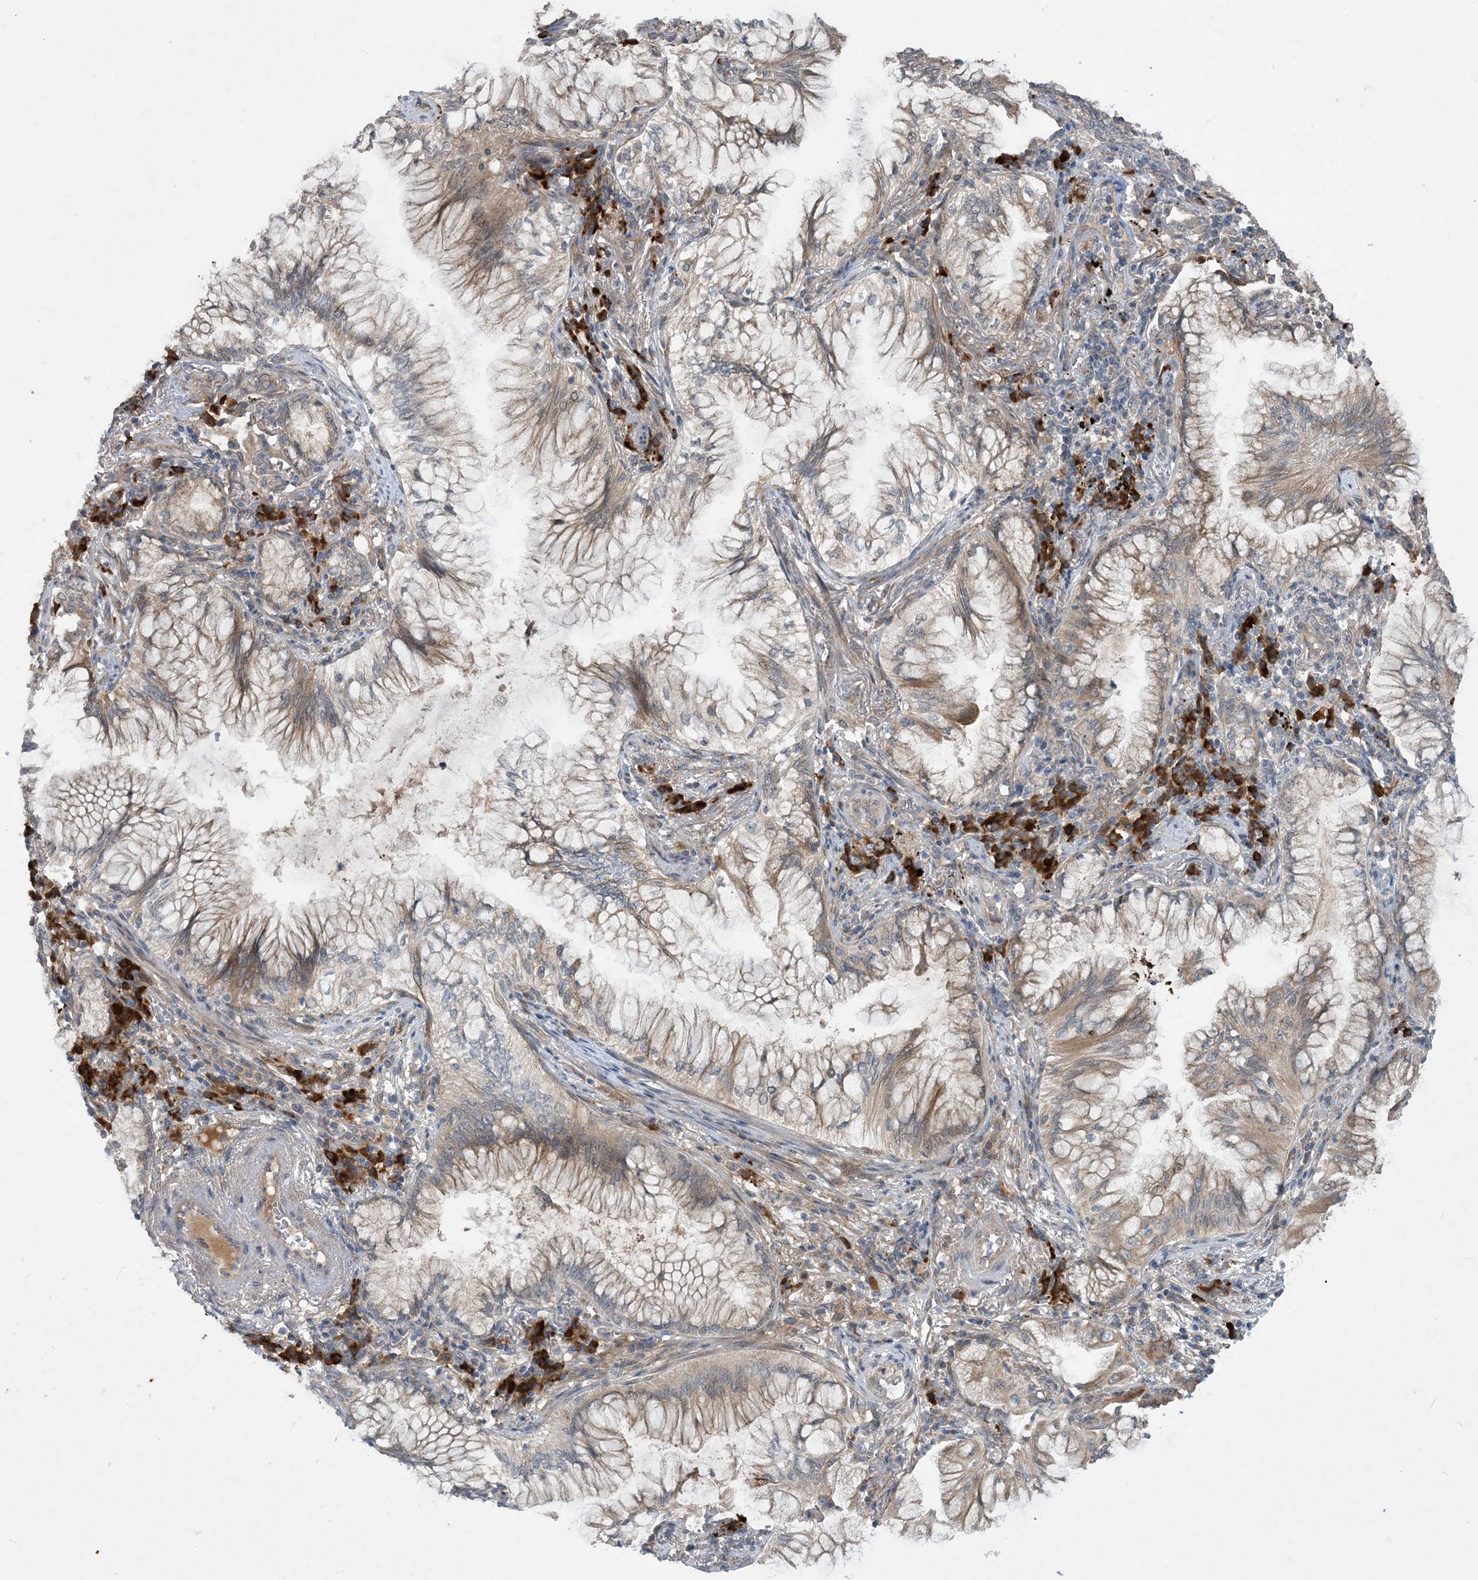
{"staining": {"intensity": "weak", "quantity": "25%-75%", "location": "cytoplasmic/membranous"}, "tissue": "lung cancer", "cell_type": "Tumor cells", "image_type": "cancer", "snomed": [{"axis": "morphology", "description": "Adenocarcinoma, NOS"}, {"axis": "topography", "description": "Lung"}], "caption": "A low amount of weak cytoplasmic/membranous staining is appreciated in approximately 25%-75% of tumor cells in lung cancer tissue. (DAB = brown stain, brightfield microscopy at high magnification).", "gene": "PHOSPHO2", "patient": {"sex": "female", "age": 70}}